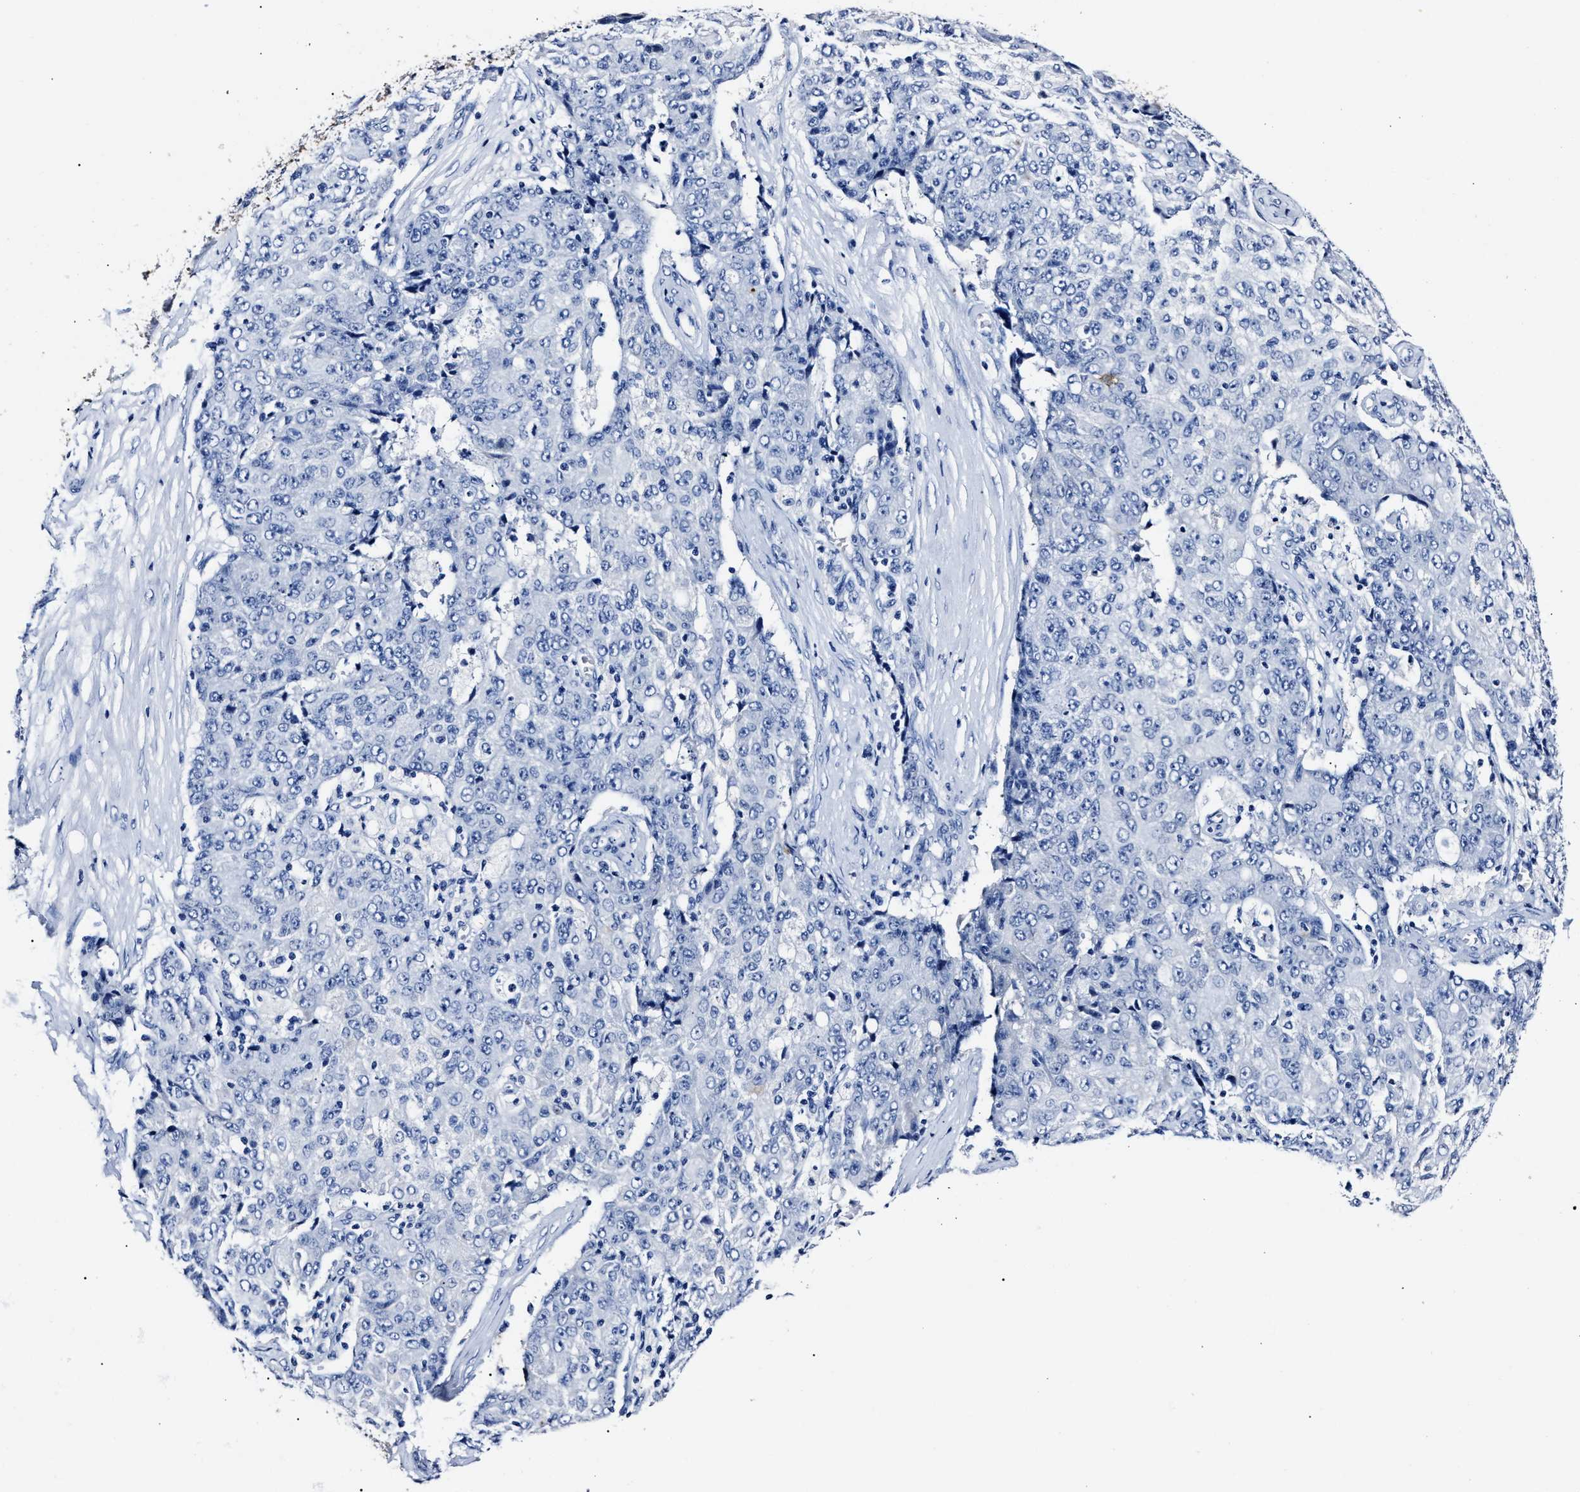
{"staining": {"intensity": "negative", "quantity": "none", "location": "none"}, "tissue": "ovarian cancer", "cell_type": "Tumor cells", "image_type": "cancer", "snomed": [{"axis": "morphology", "description": "Carcinoma, endometroid"}, {"axis": "topography", "description": "Ovary"}], "caption": "Protein analysis of ovarian endometroid carcinoma reveals no significant expression in tumor cells. Brightfield microscopy of immunohistochemistry stained with DAB (3,3'-diaminobenzidine) (brown) and hematoxylin (blue), captured at high magnification.", "gene": "ALPG", "patient": {"sex": "female", "age": 42}}